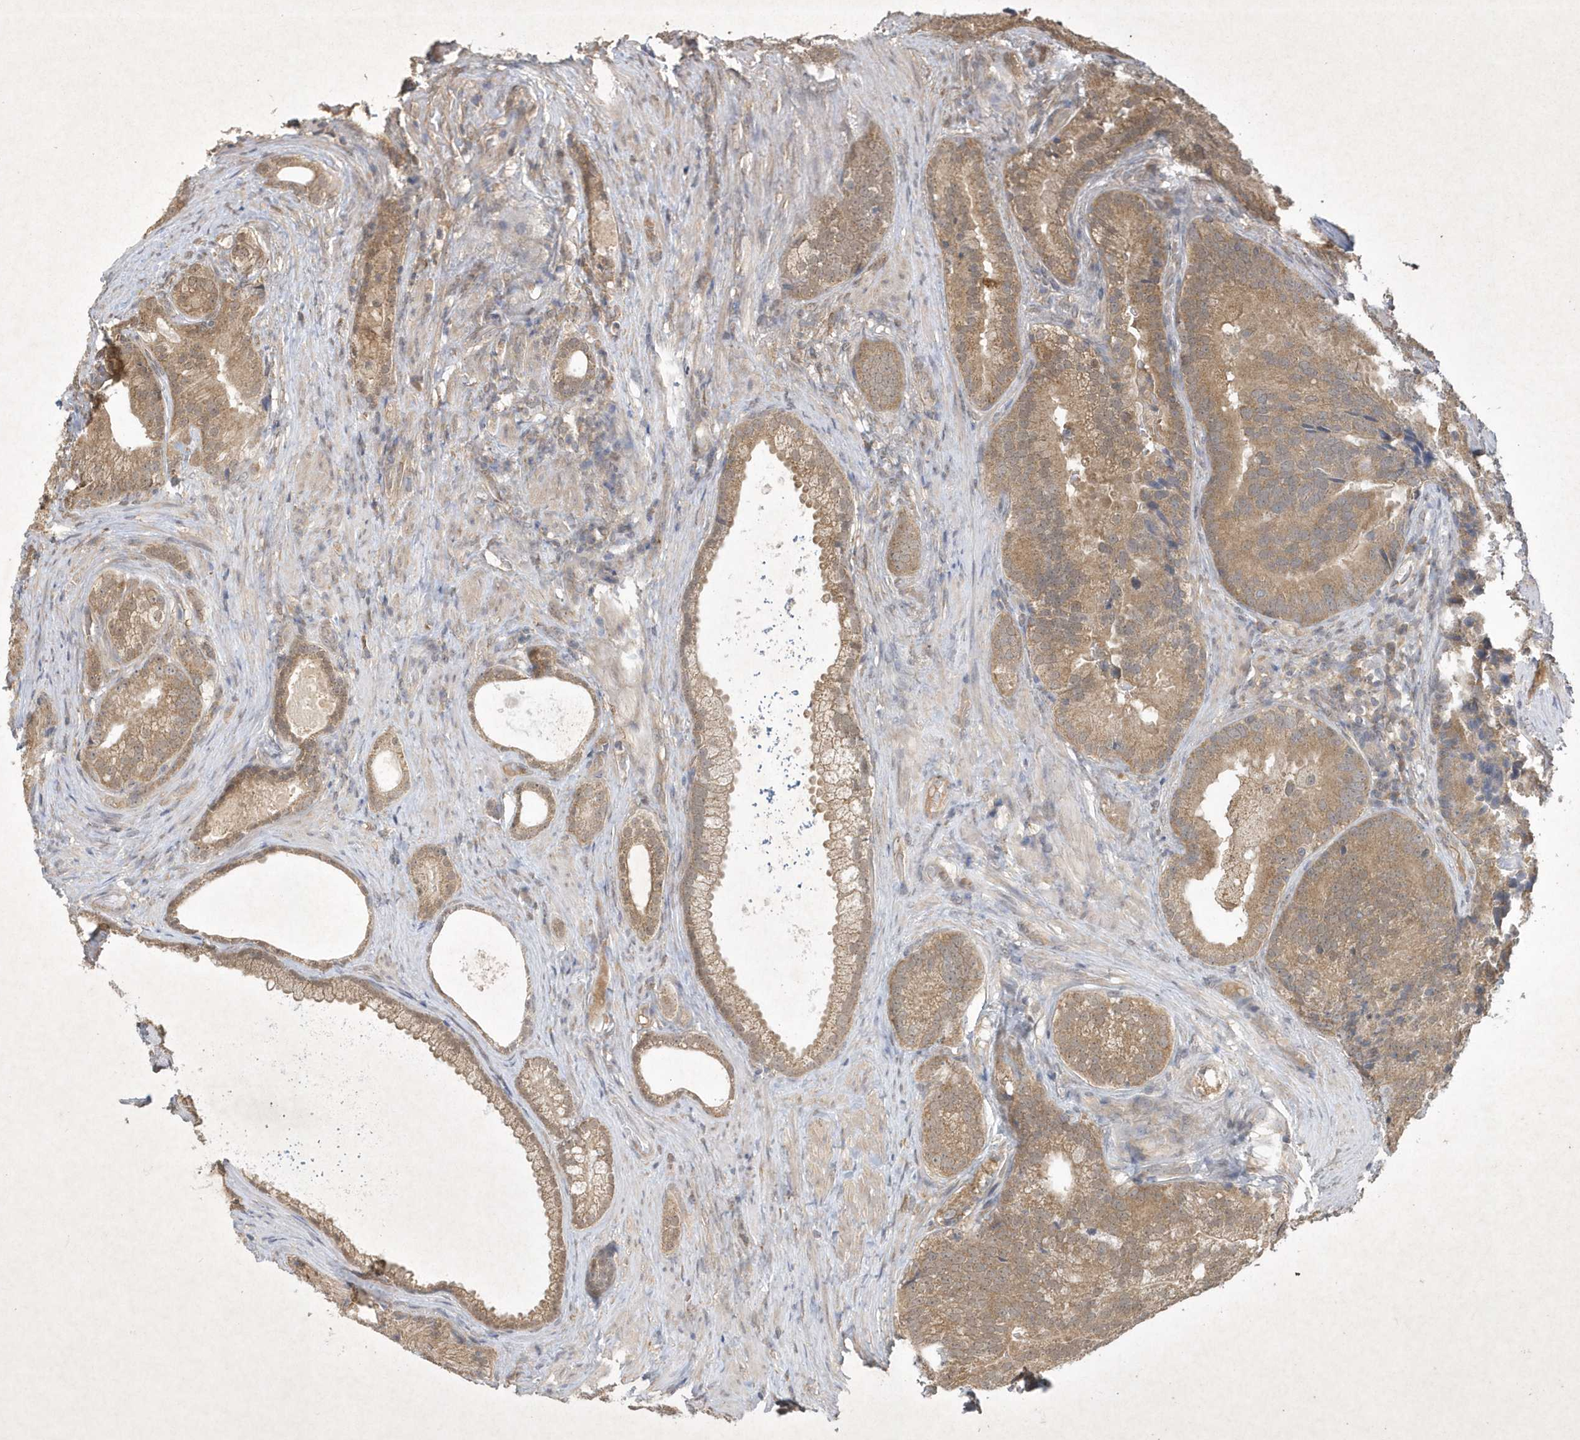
{"staining": {"intensity": "moderate", "quantity": ">75%", "location": "cytoplasmic/membranous"}, "tissue": "prostate cancer", "cell_type": "Tumor cells", "image_type": "cancer", "snomed": [{"axis": "morphology", "description": "Adenocarcinoma, Low grade"}, {"axis": "topography", "description": "Prostate"}], "caption": "The histopathology image exhibits immunohistochemical staining of prostate cancer (low-grade adenocarcinoma). There is moderate cytoplasmic/membranous positivity is identified in about >75% of tumor cells. The protein of interest is stained brown, and the nuclei are stained in blue (DAB (3,3'-diaminobenzidine) IHC with brightfield microscopy, high magnification).", "gene": "AKR7A2", "patient": {"sex": "male", "age": 71}}